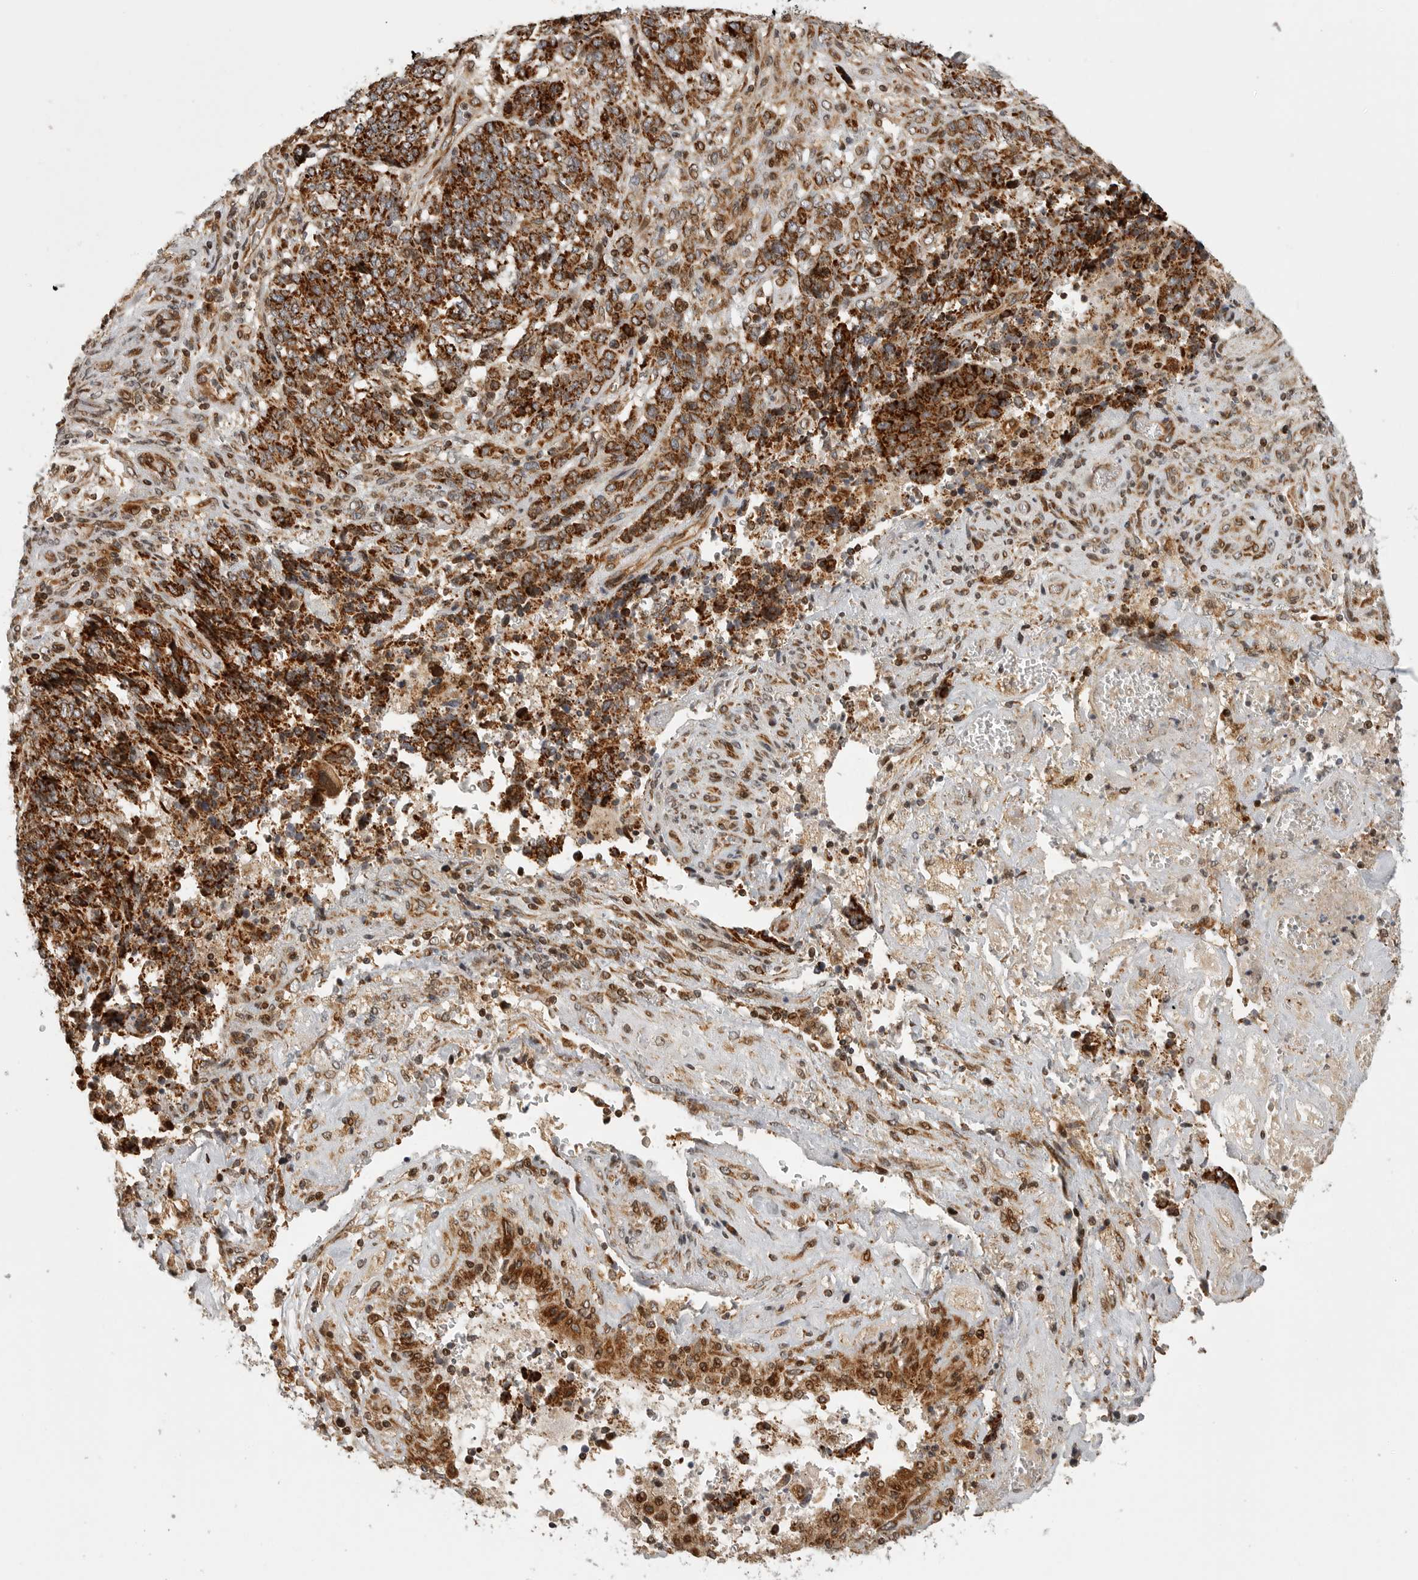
{"staining": {"intensity": "strong", "quantity": ">75%", "location": "cytoplasmic/membranous"}, "tissue": "endometrial cancer", "cell_type": "Tumor cells", "image_type": "cancer", "snomed": [{"axis": "morphology", "description": "Adenocarcinoma, NOS"}, {"axis": "topography", "description": "Endometrium"}], "caption": "The image shows immunohistochemical staining of endometrial adenocarcinoma. There is strong cytoplasmic/membranous expression is seen in approximately >75% of tumor cells.", "gene": "NARS2", "patient": {"sex": "female", "age": 80}}